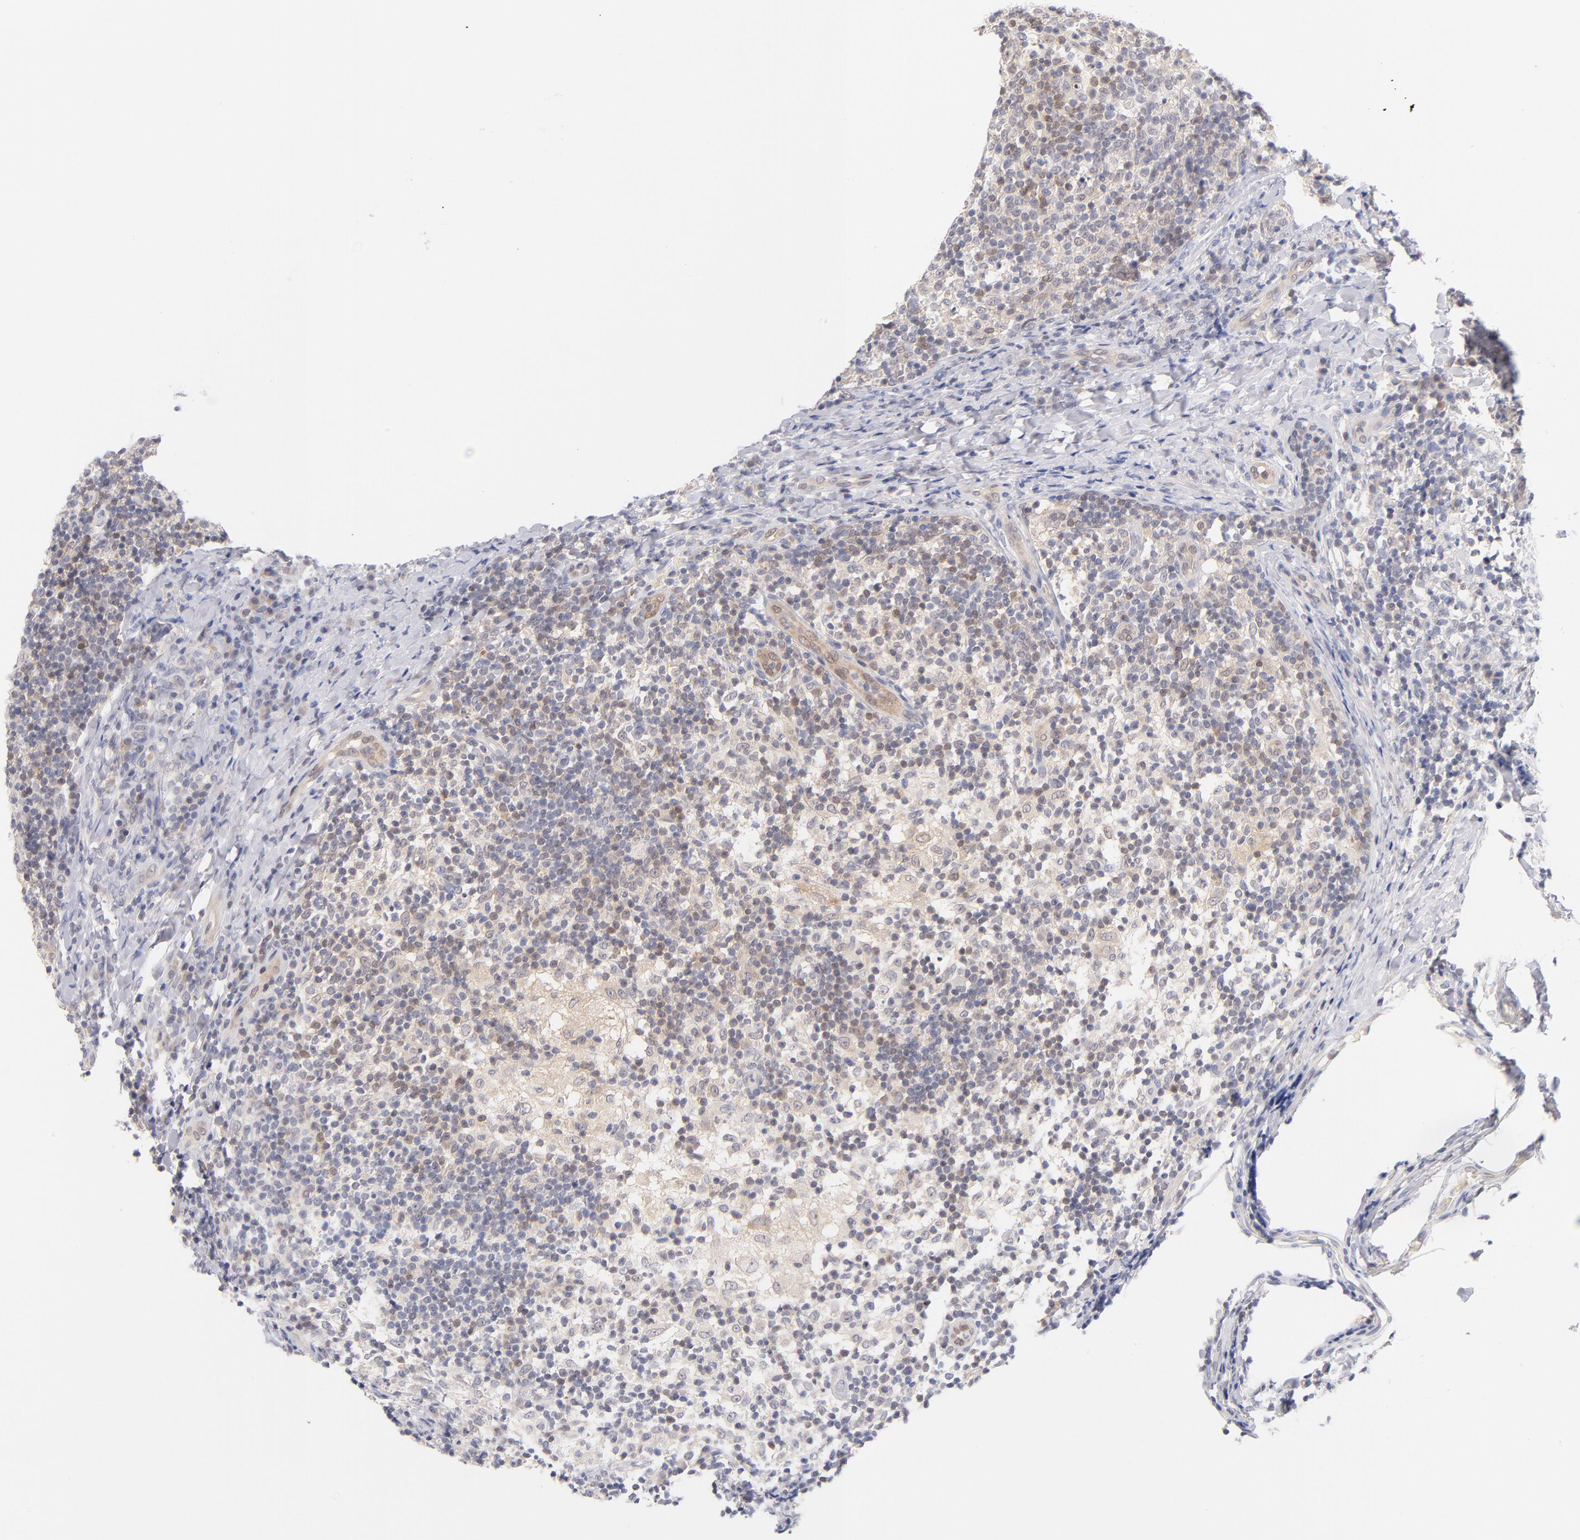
{"staining": {"intensity": "moderate", "quantity": "25%-75%", "location": "nuclear"}, "tissue": "lymph node", "cell_type": "Germinal center cells", "image_type": "normal", "snomed": [{"axis": "morphology", "description": "Normal tissue, NOS"}, {"axis": "morphology", "description": "Inflammation, NOS"}, {"axis": "topography", "description": "Lymph node"}], "caption": "Moderate nuclear expression is seen in about 25%-75% of germinal center cells in unremarkable lymph node.", "gene": "CASP6", "patient": {"sex": "male", "age": 46}}